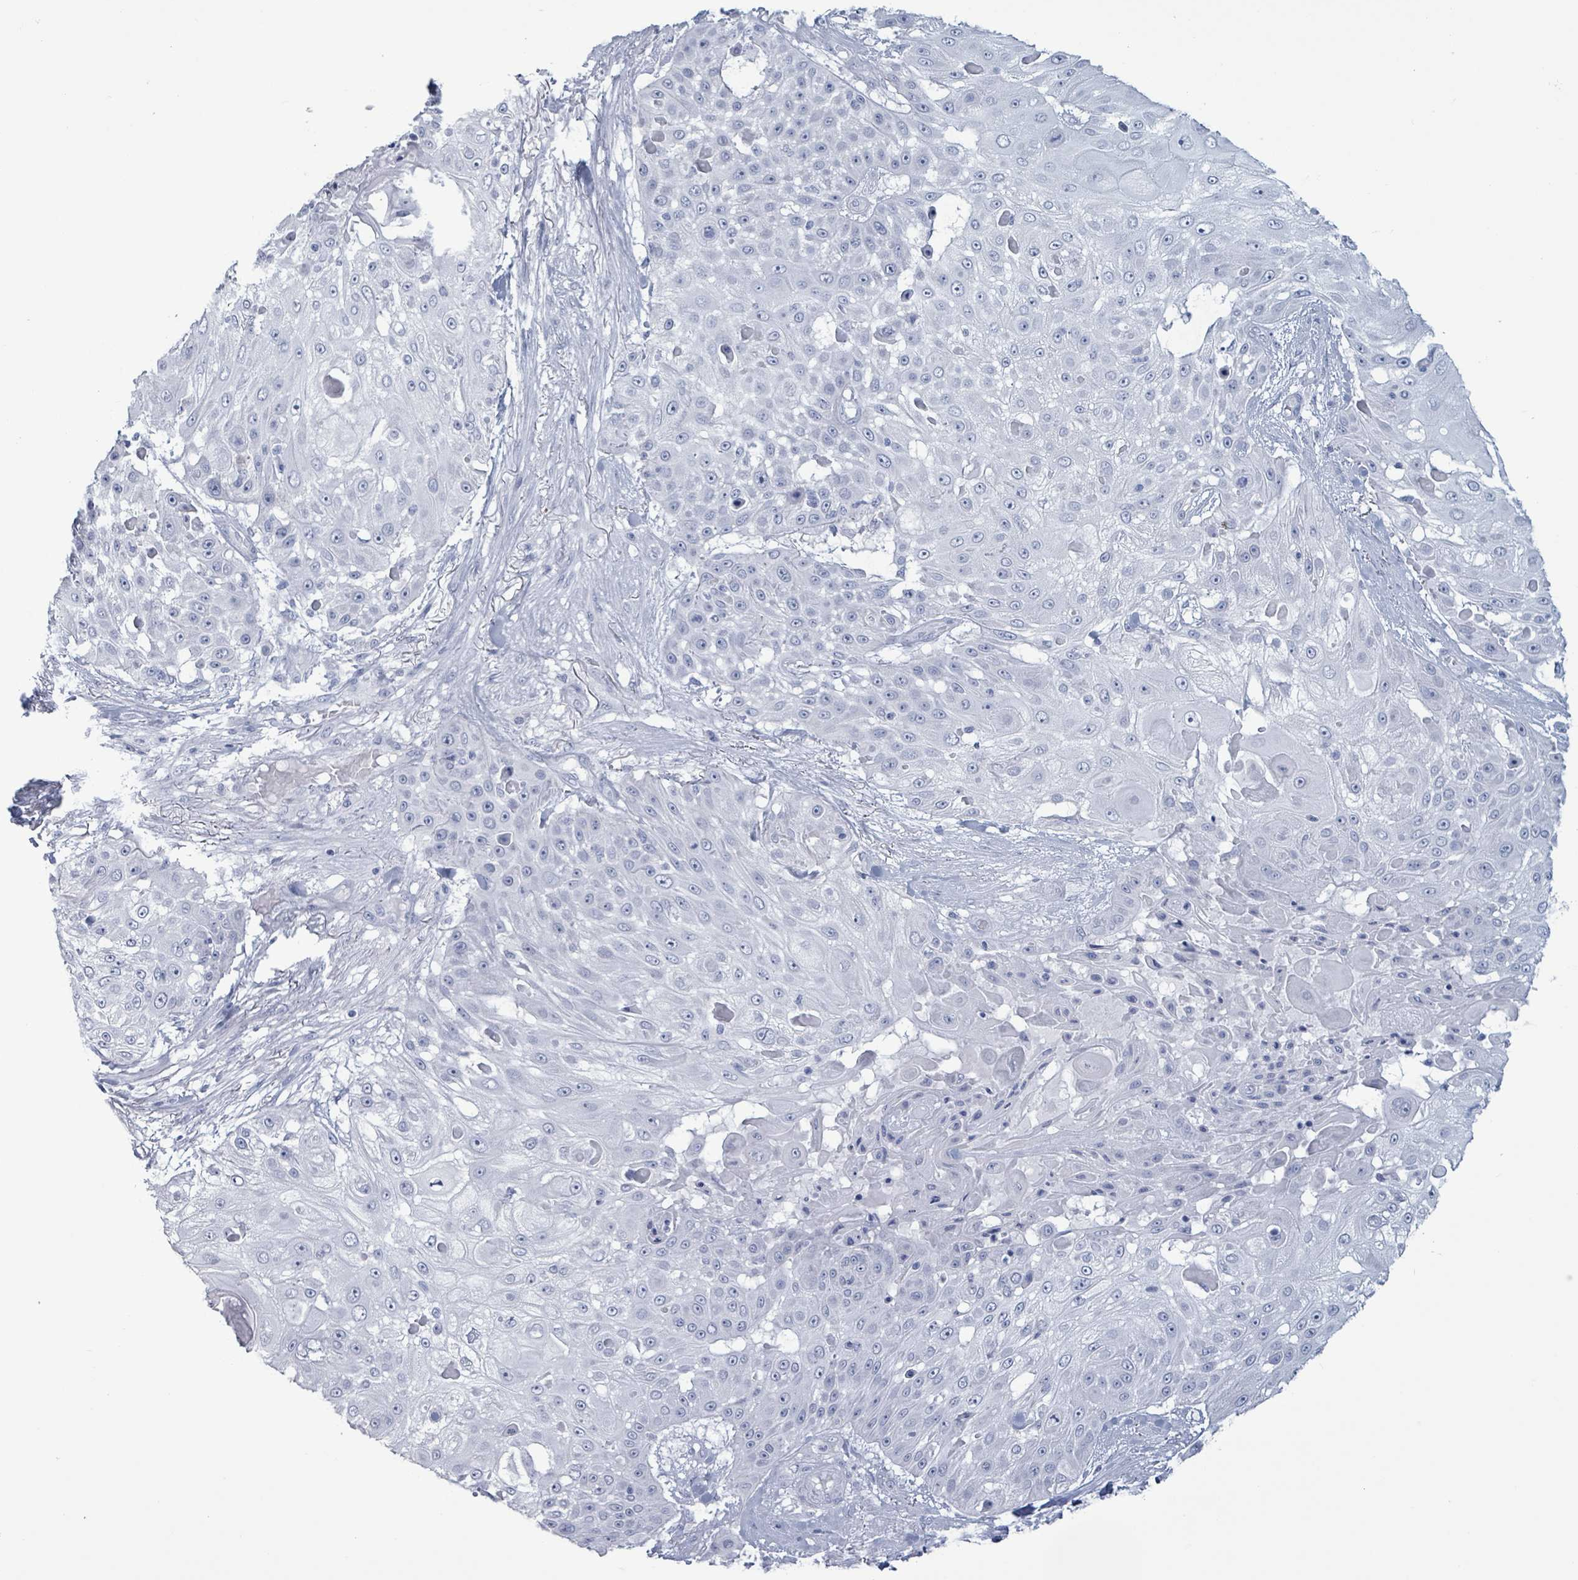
{"staining": {"intensity": "negative", "quantity": "none", "location": "none"}, "tissue": "skin cancer", "cell_type": "Tumor cells", "image_type": "cancer", "snomed": [{"axis": "morphology", "description": "Squamous cell carcinoma, NOS"}, {"axis": "topography", "description": "Skin"}], "caption": "High power microscopy micrograph of an immunohistochemistry photomicrograph of skin cancer, revealing no significant positivity in tumor cells.", "gene": "ZNF771", "patient": {"sex": "female", "age": 86}}